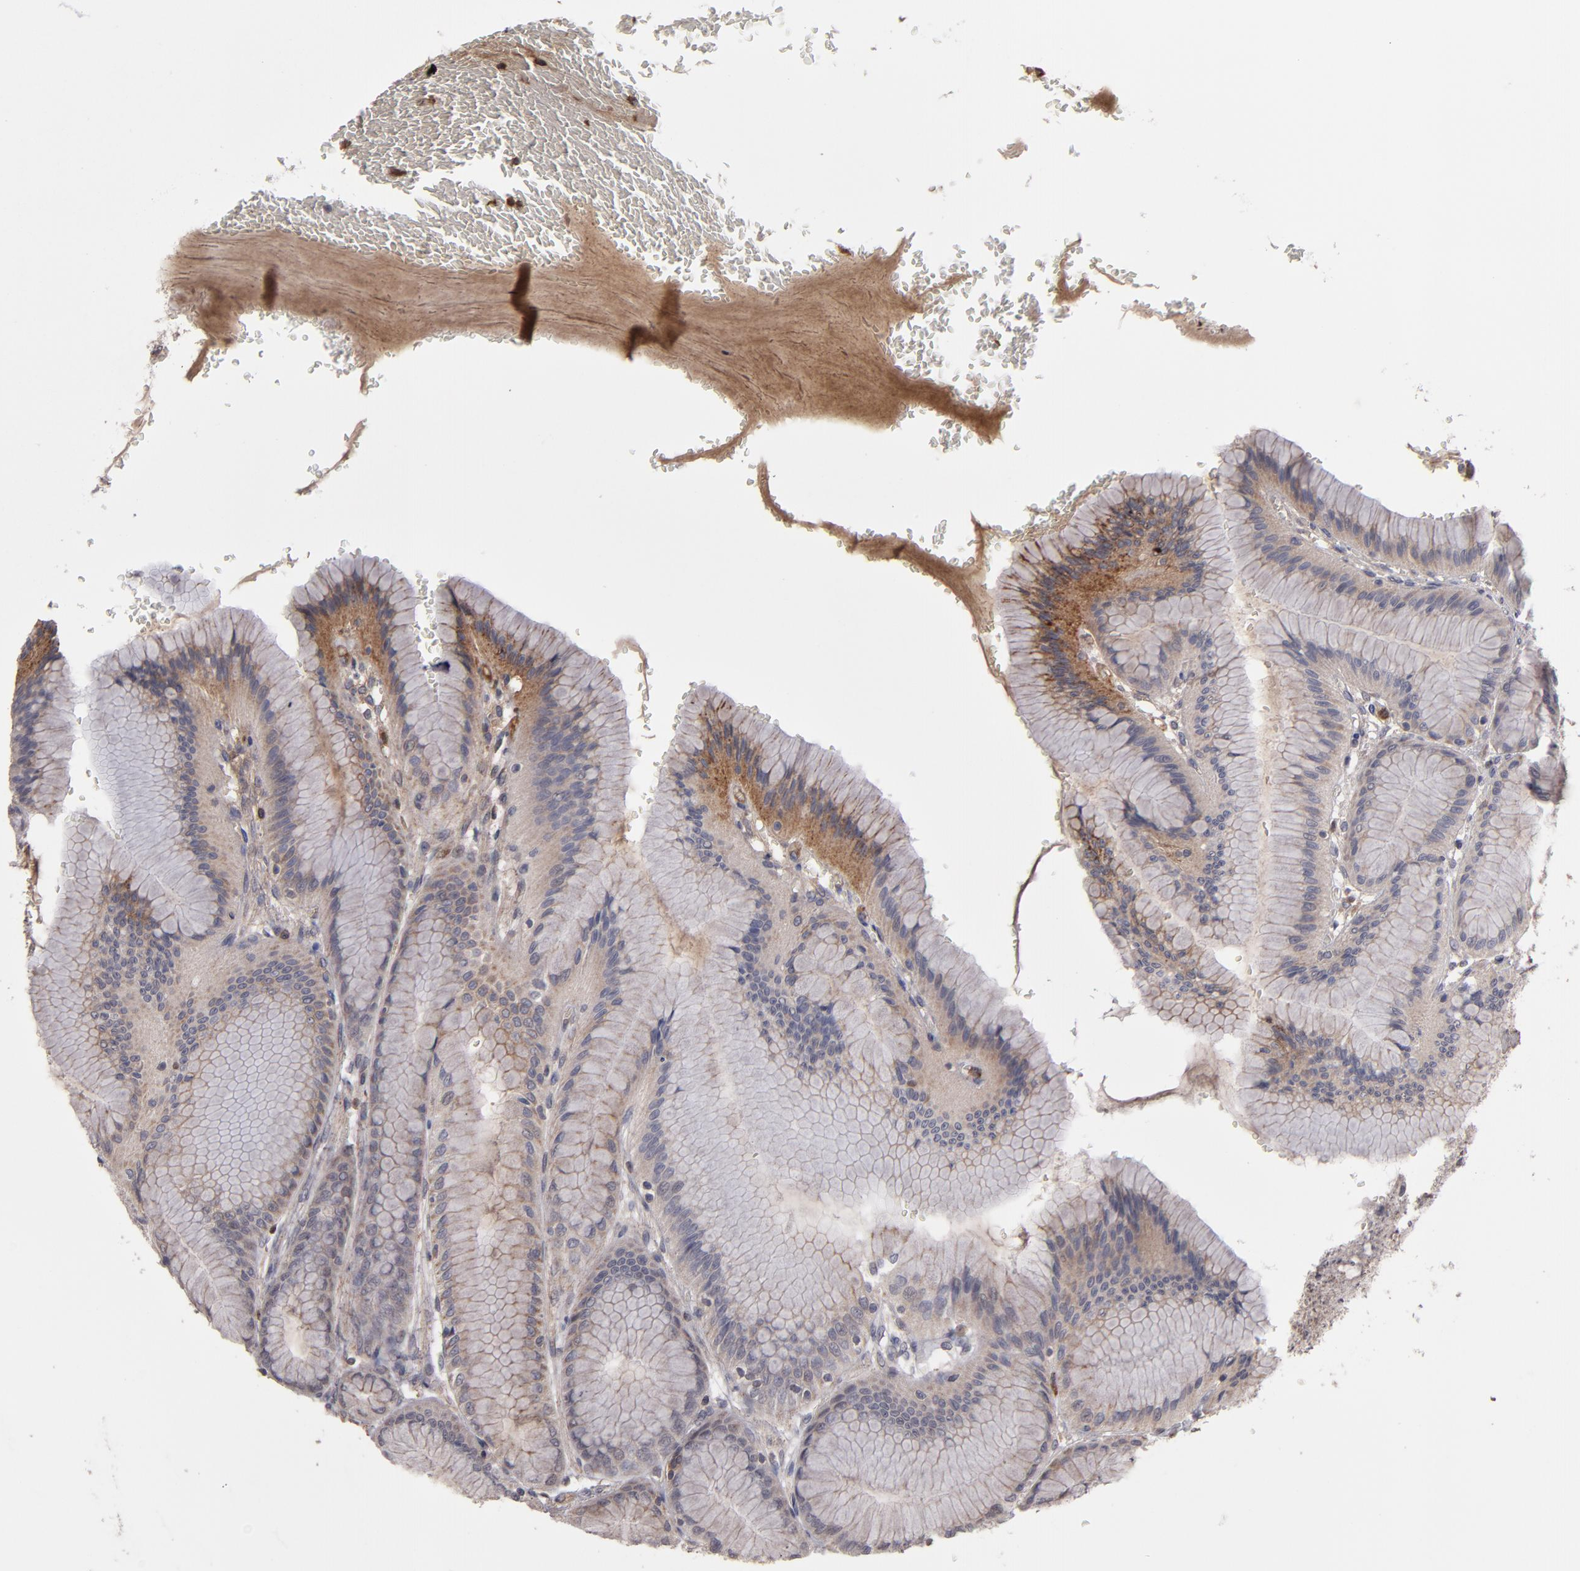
{"staining": {"intensity": "weak", "quantity": "25%-75%", "location": "cytoplasmic/membranous"}, "tissue": "stomach", "cell_type": "Glandular cells", "image_type": "normal", "snomed": [{"axis": "morphology", "description": "Normal tissue, NOS"}, {"axis": "morphology", "description": "Adenocarcinoma, NOS"}, {"axis": "topography", "description": "Stomach"}, {"axis": "topography", "description": "Stomach, lower"}], "caption": "A histopathology image of stomach stained for a protein shows weak cytoplasmic/membranous brown staining in glandular cells.", "gene": "SERPINA7", "patient": {"sex": "female", "age": 65}}